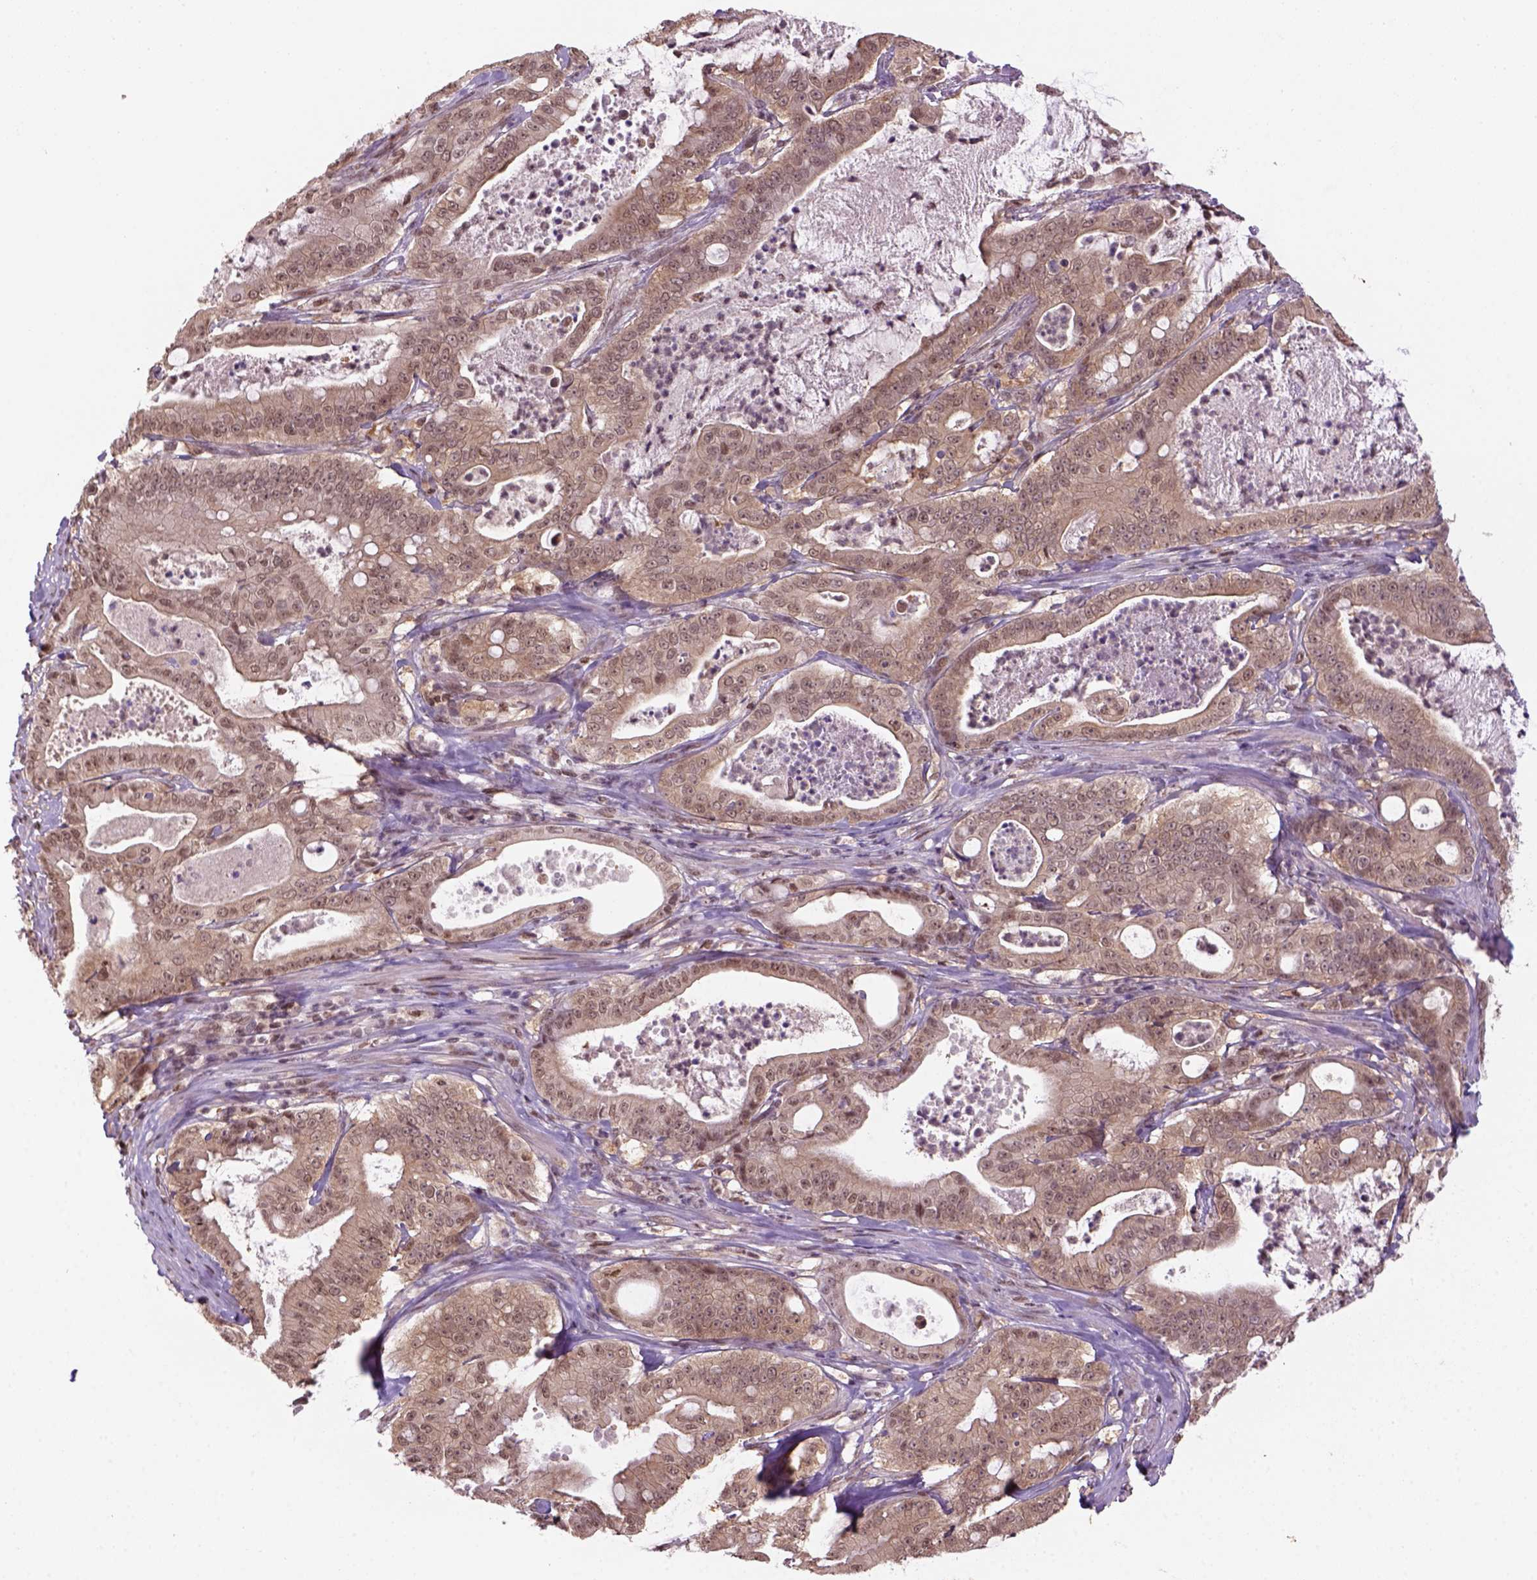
{"staining": {"intensity": "weak", "quantity": ">75%", "location": "cytoplasmic/membranous,nuclear"}, "tissue": "pancreatic cancer", "cell_type": "Tumor cells", "image_type": "cancer", "snomed": [{"axis": "morphology", "description": "Adenocarcinoma, NOS"}, {"axis": "topography", "description": "Pancreas"}], "caption": "A high-resolution micrograph shows immunohistochemistry staining of adenocarcinoma (pancreatic), which exhibits weak cytoplasmic/membranous and nuclear positivity in approximately >75% of tumor cells. (Brightfield microscopy of DAB IHC at high magnification).", "gene": "GOT1", "patient": {"sex": "male", "age": 71}}